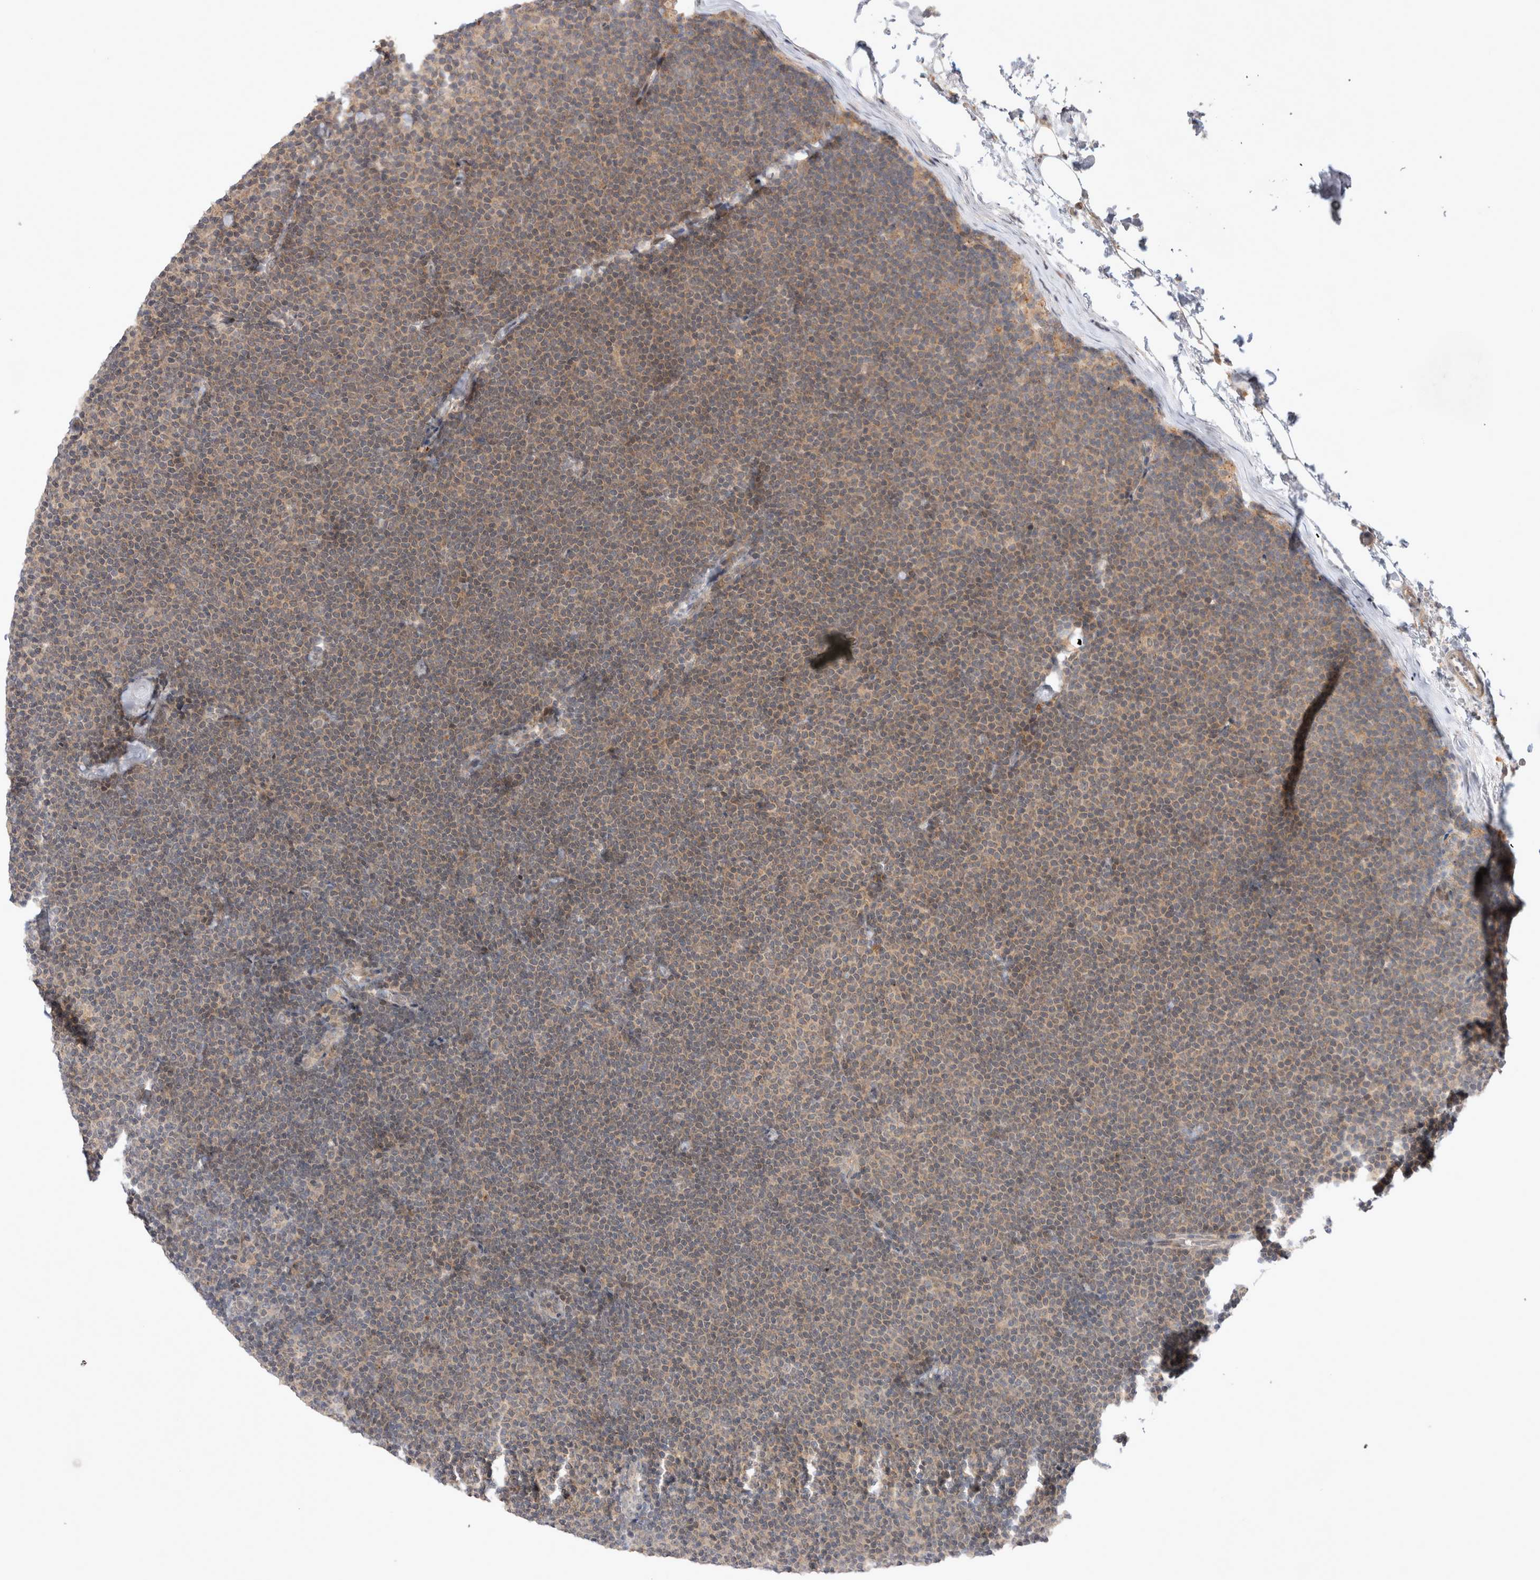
{"staining": {"intensity": "weak", "quantity": ">75%", "location": "cytoplasmic/membranous"}, "tissue": "lymphoma", "cell_type": "Tumor cells", "image_type": "cancer", "snomed": [{"axis": "morphology", "description": "Malignant lymphoma, non-Hodgkin's type, Low grade"}, {"axis": "topography", "description": "Lymph node"}], "caption": "The immunohistochemical stain shows weak cytoplasmic/membranous positivity in tumor cells of malignant lymphoma, non-Hodgkin's type (low-grade) tissue.", "gene": "PLEKHM1", "patient": {"sex": "female", "age": 53}}